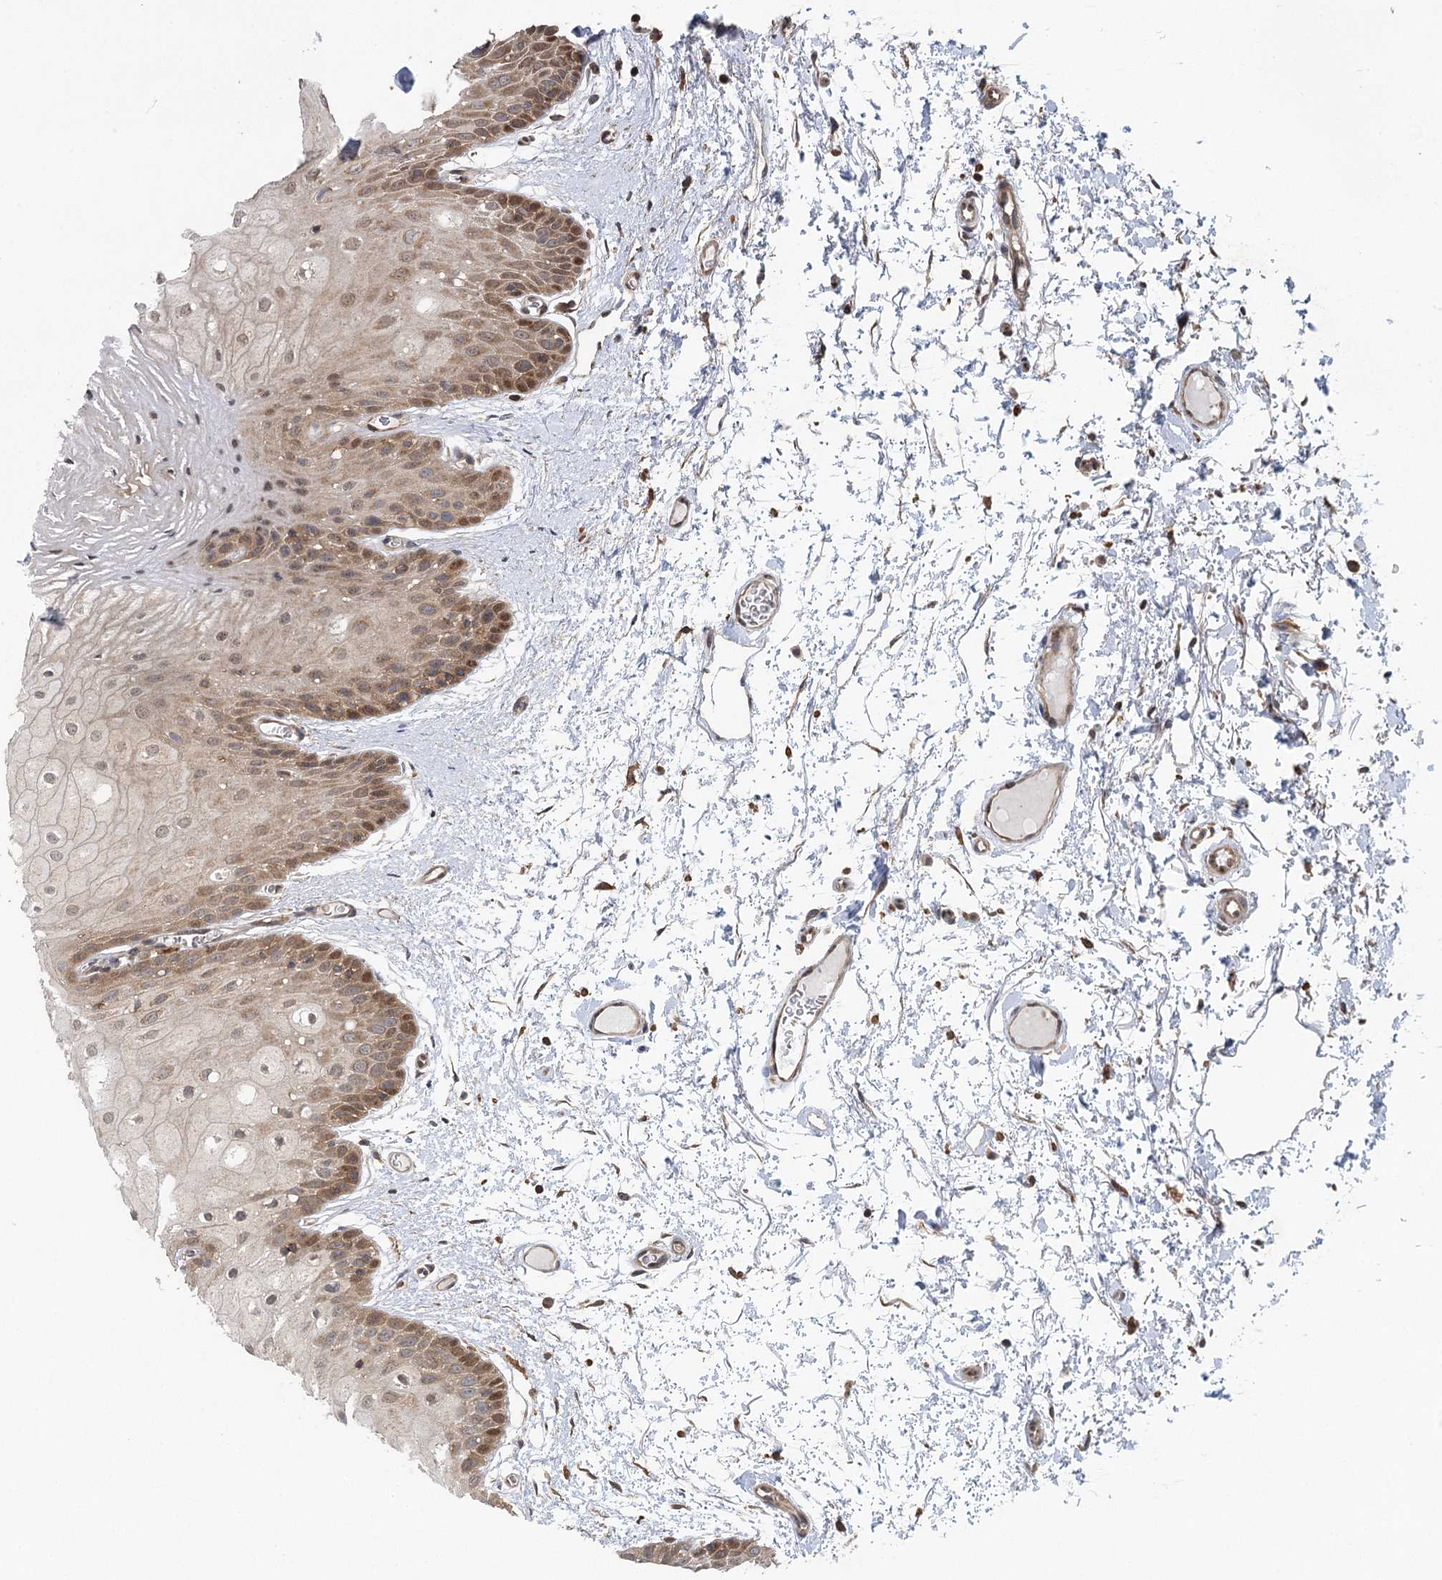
{"staining": {"intensity": "moderate", "quantity": "25%-75%", "location": "cytoplasmic/membranous,nuclear"}, "tissue": "oral mucosa", "cell_type": "Squamous epithelial cells", "image_type": "normal", "snomed": [{"axis": "morphology", "description": "Normal tissue, NOS"}, {"axis": "topography", "description": "Oral tissue"}, {"axis": "topography", "description": "Tounge, NOS"}], "caption": "Protein staining of benign oral mucosa exhibits moderate cytoplasmic/membranous,nuclear positivity in about 25%-75% of squamous epithelial cells.", "gene": "C12orf4", "patient": {"sex": "female", "age": 73}}